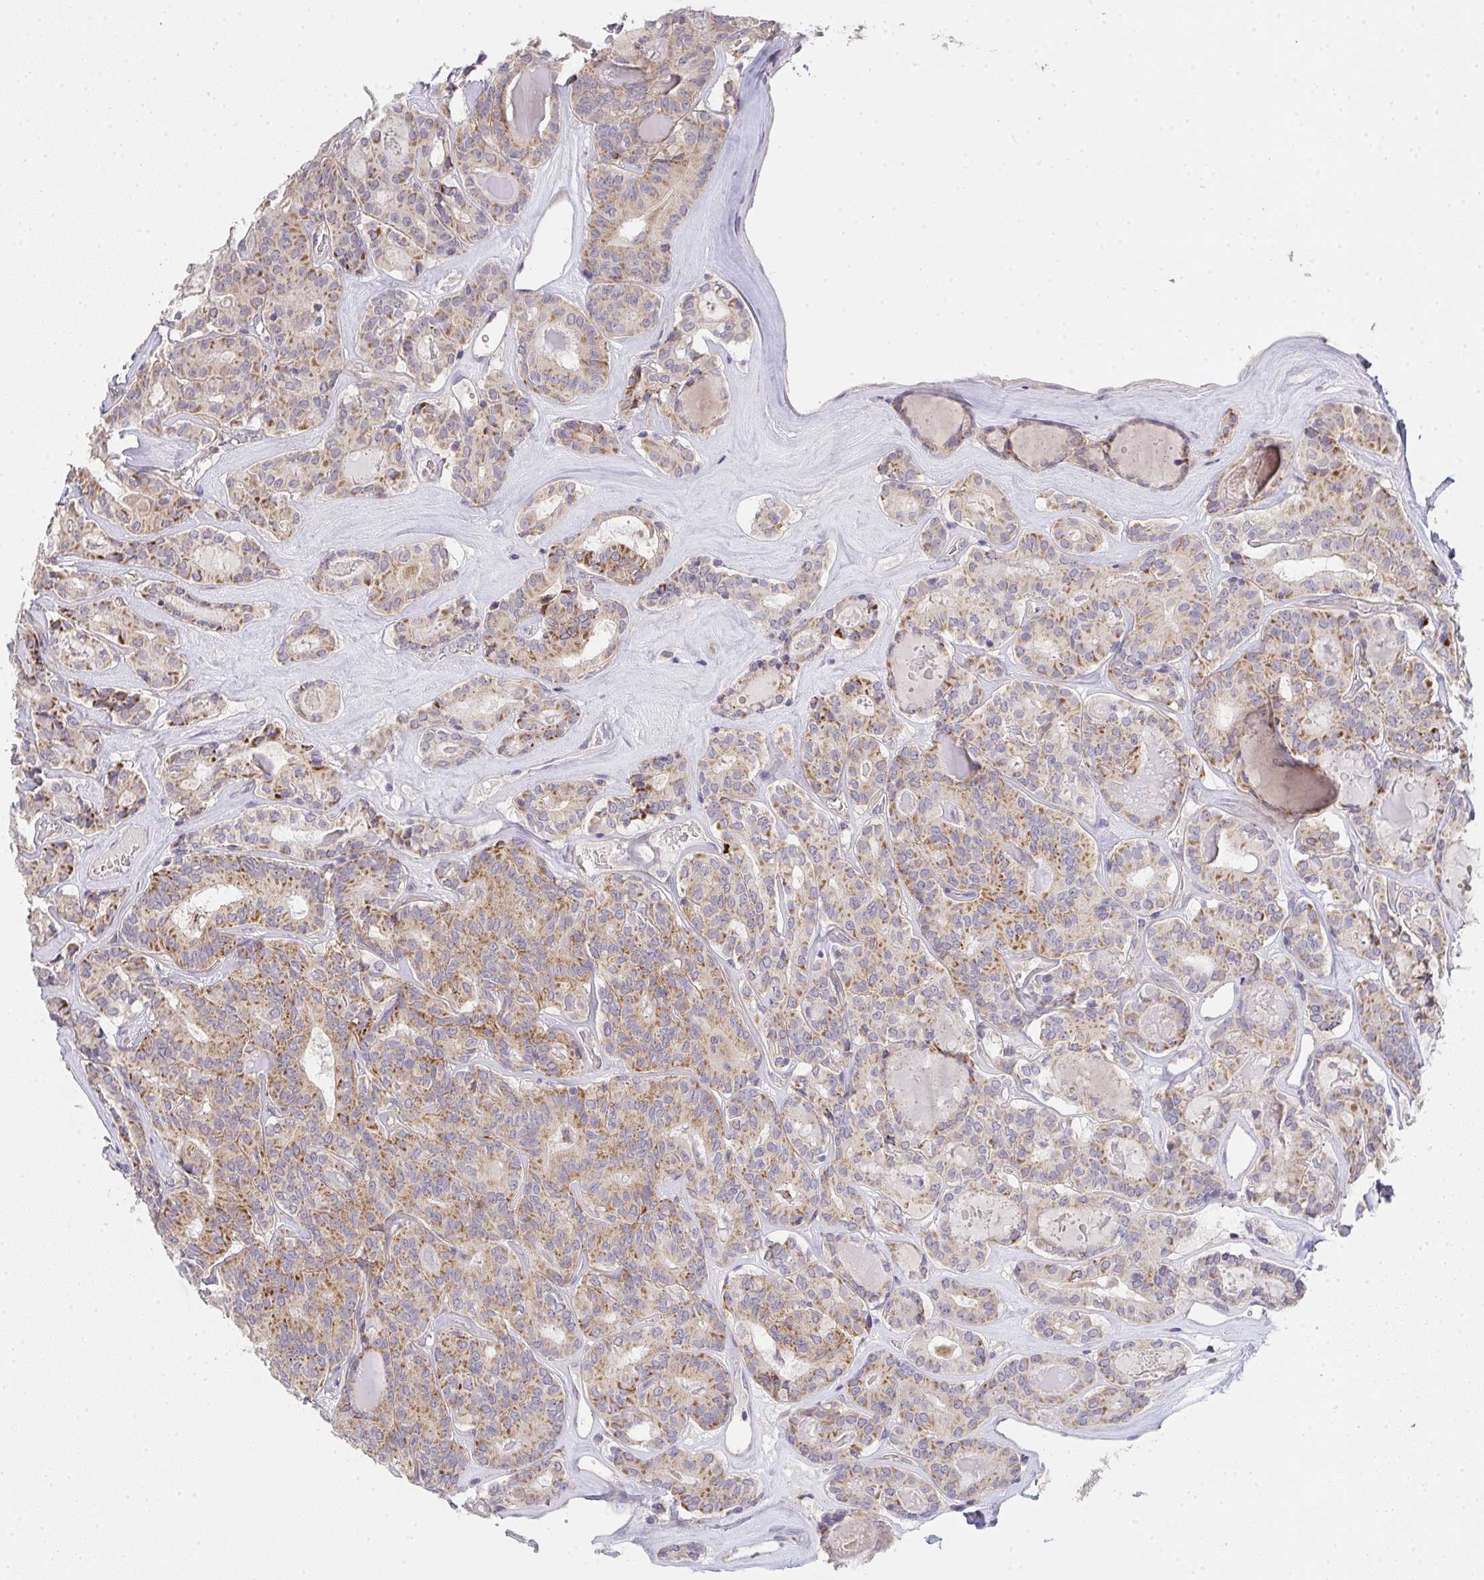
{"staining": {"intensity": "moderate", "quantity": "25%-75%", "location": "cytoplasmic/membranous"}, "tissue": "thyroid cancer", "cell_type": "Tumor cells", "image_type": "cancer", "snomed": [{"axis": "morphology", "description": "Papillary adenocarcinoma, NOS"}, {"axis": "topography", "description": "Thyroid gland"}], "caption": "Immunohistochemical staining of human thyroid papillary adenocarcinoma shows medium levels of moderate cytoplasmic/membranous protein staining in approximately 25%-75% of tumor cells.", "gene": "TMEM219", "patient": {"sex": "female", "age": 72}}